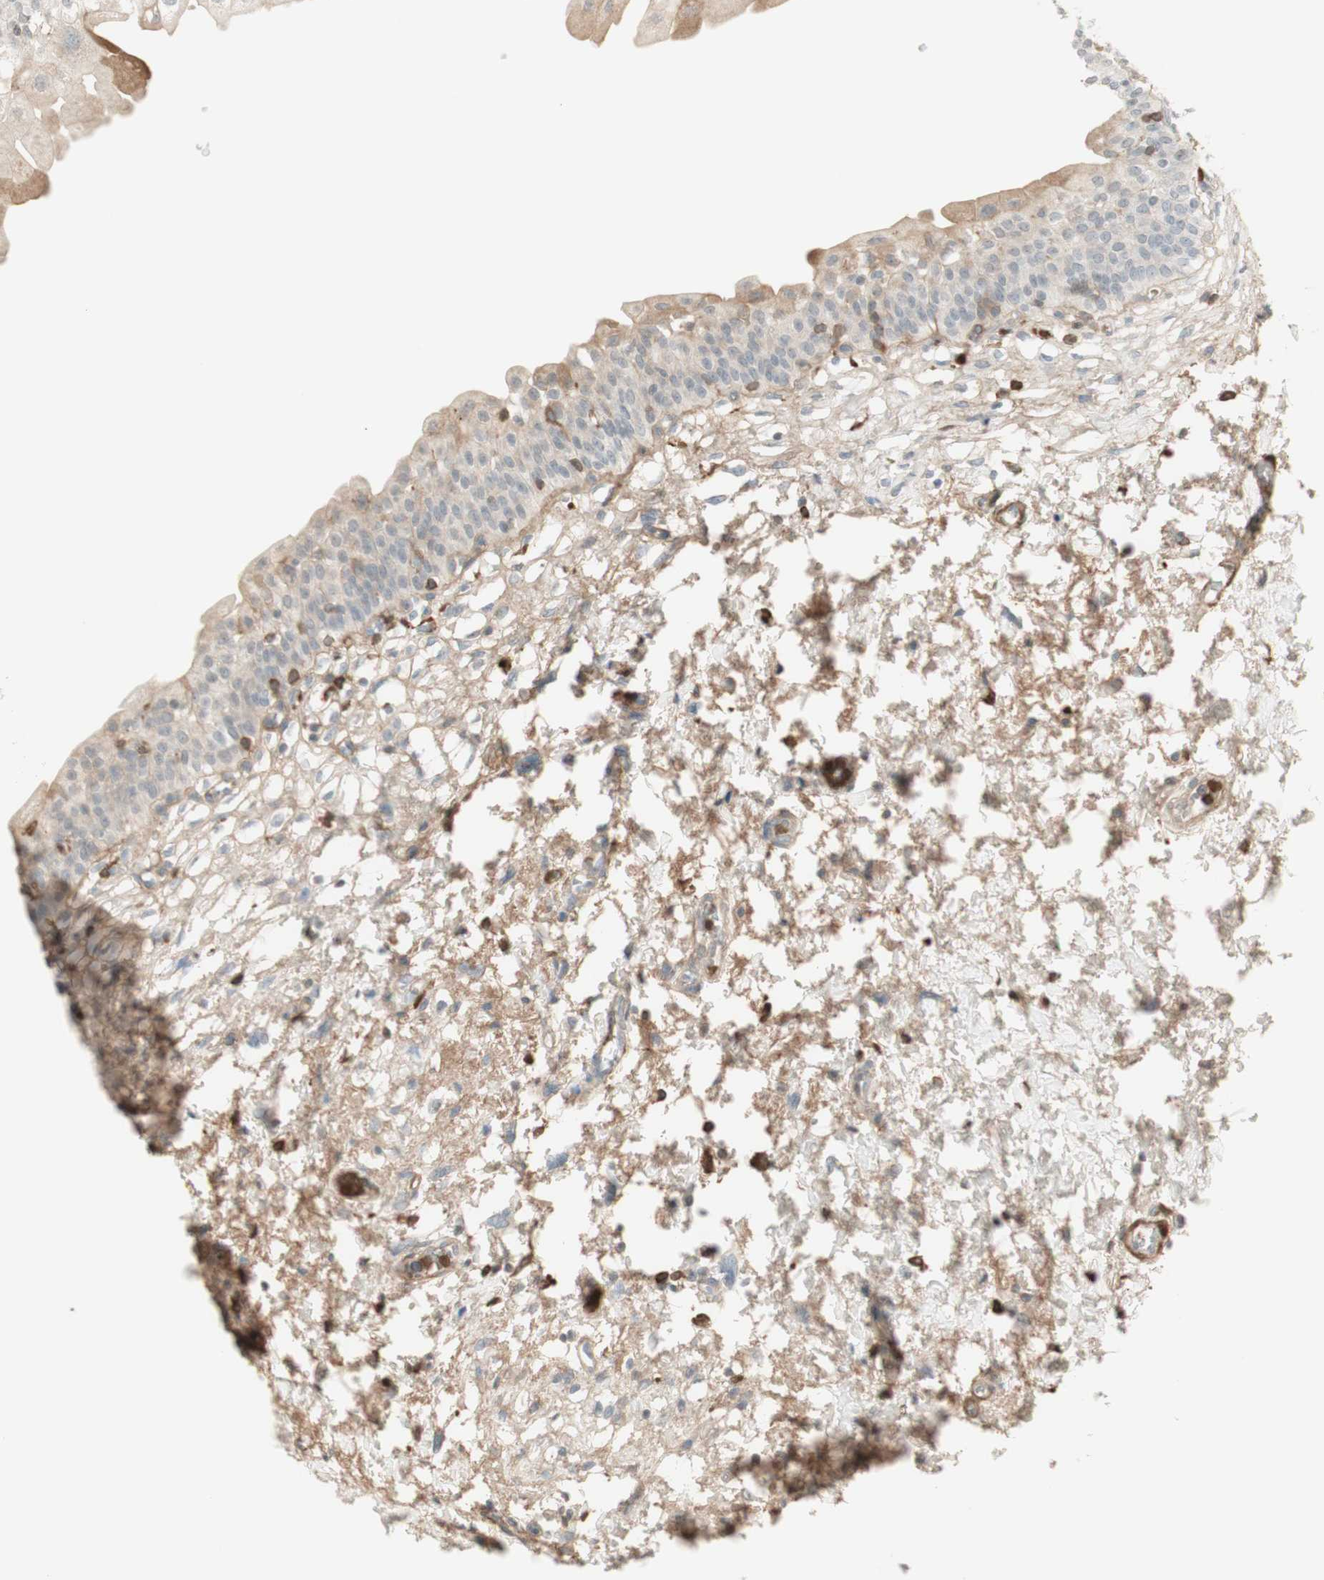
{"staining": {"intensity": "moderate", "quantity": "25%-75%", "location": "cytoplasmic/membranous"}, "tissue": "urinary bladder", "cell_type": "Urothelial cells", "image_type": "normal", "snomed": [{"axis": "morphology", "description": "Normal tissue, NOS"}, {"axis": "topography", "description": "Urinary bladder"}], "caption": "Moderate cytoplasmic/membranous staining for a protein is appreciated in approximately 25%-75% of urothelial cells of normal urinary bladder using immunohistochemistry (IHC).", "gene": "NID1", "patient": {"sex": "male", "age": 55}}